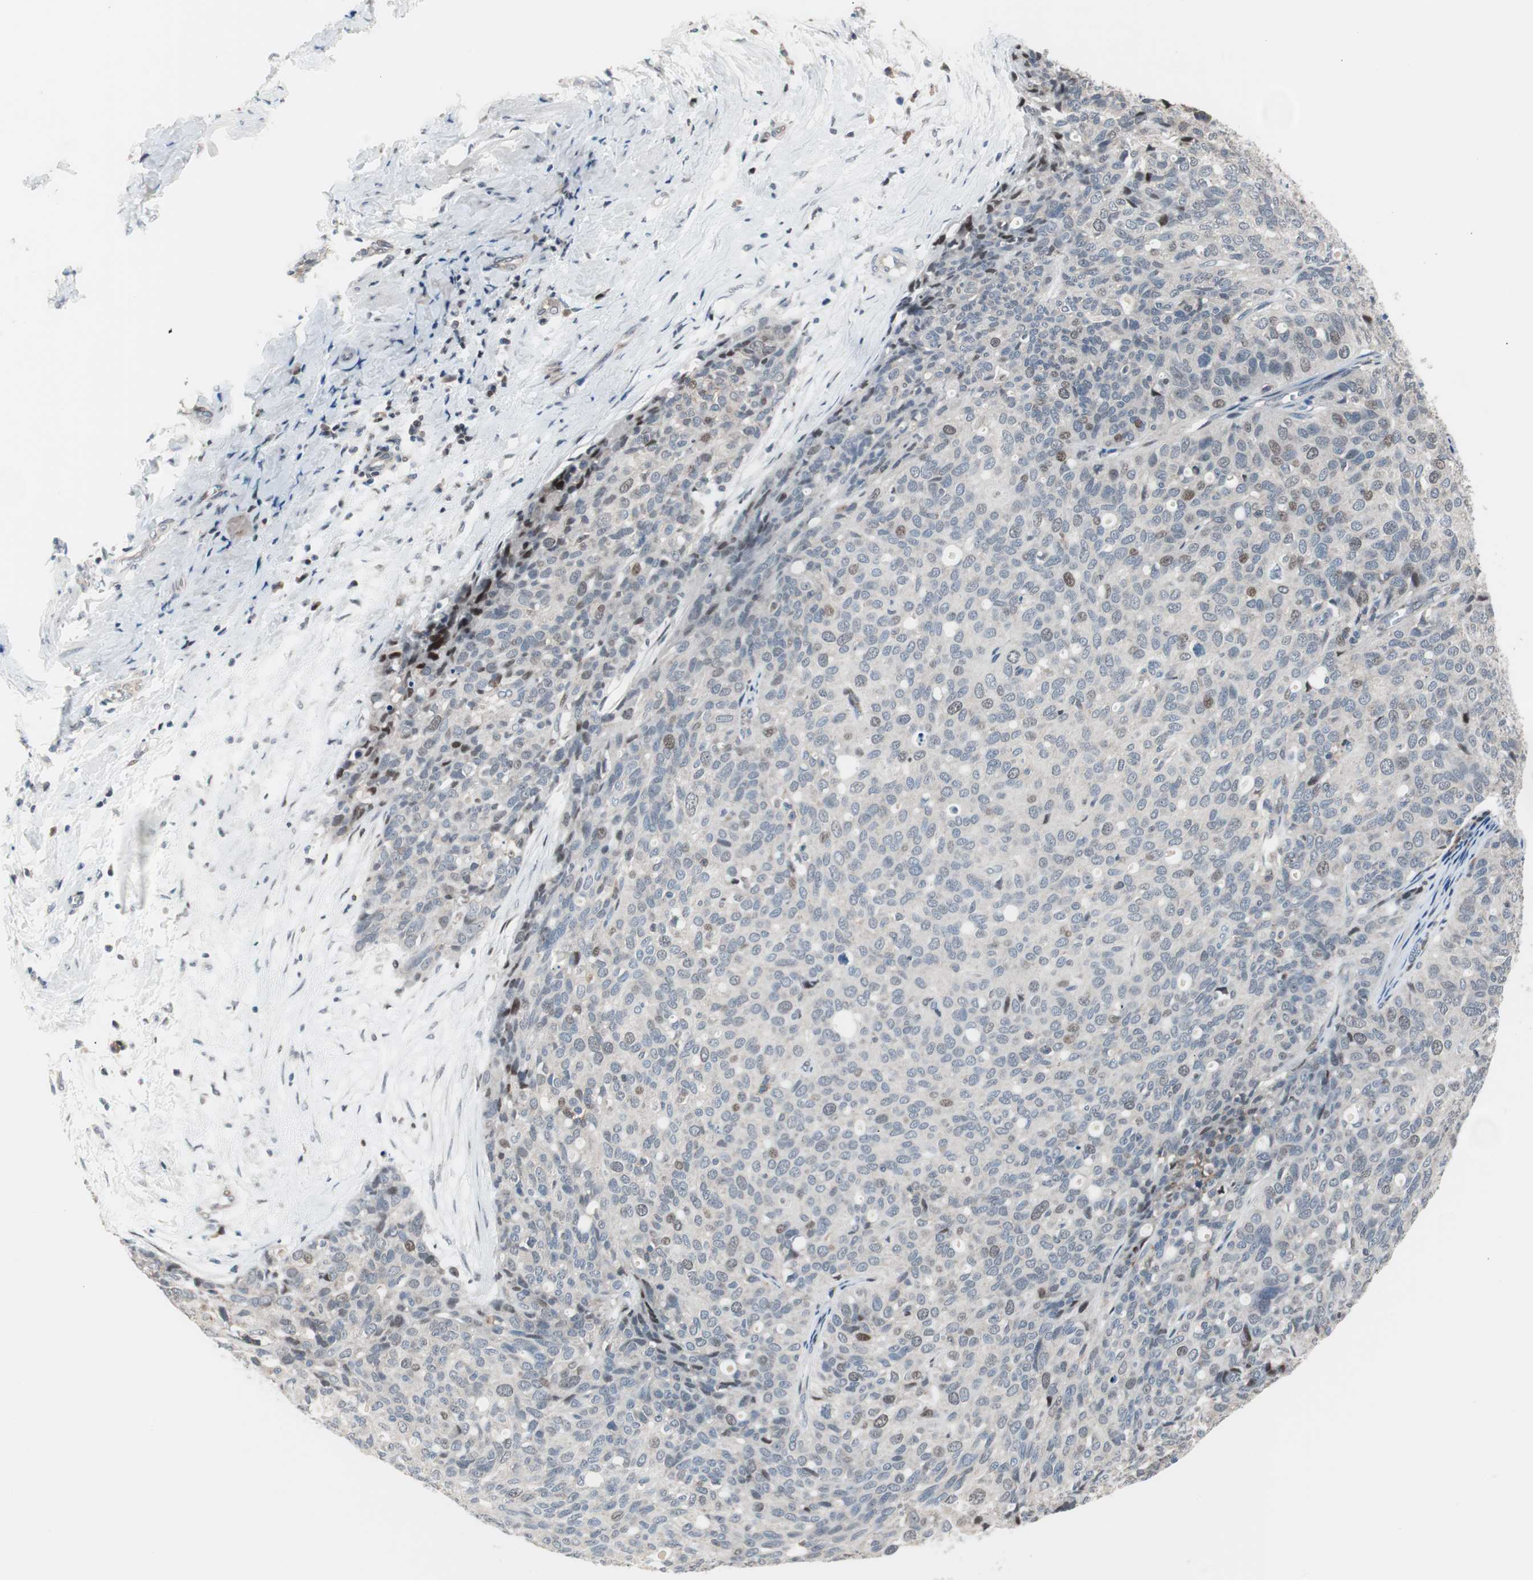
{"staining": {"intensity": "negative", "quantity": "none", "location": "none"}, "tissue": "ovarian cancer", "cell_type": "Tumor cells", "image_type": "cancer", "snomed": [{"axis": "morphology", "description": "Carcinoma, endometroid"}, {"axis": "topography", "description": "Ovary"}], "caption": "A high-resolution image shows immunohistochemistry staining of ovarian endometroid carcinoma, which shows no significant staining in tumor cells. Brightfield microscopy of immunohistochemistry (IHC) stained with DAB (brown) and hematoxylin (blue), captured at high magnification.", "gene": "POLH", "patient": {"sex": "female", "age": 60}}